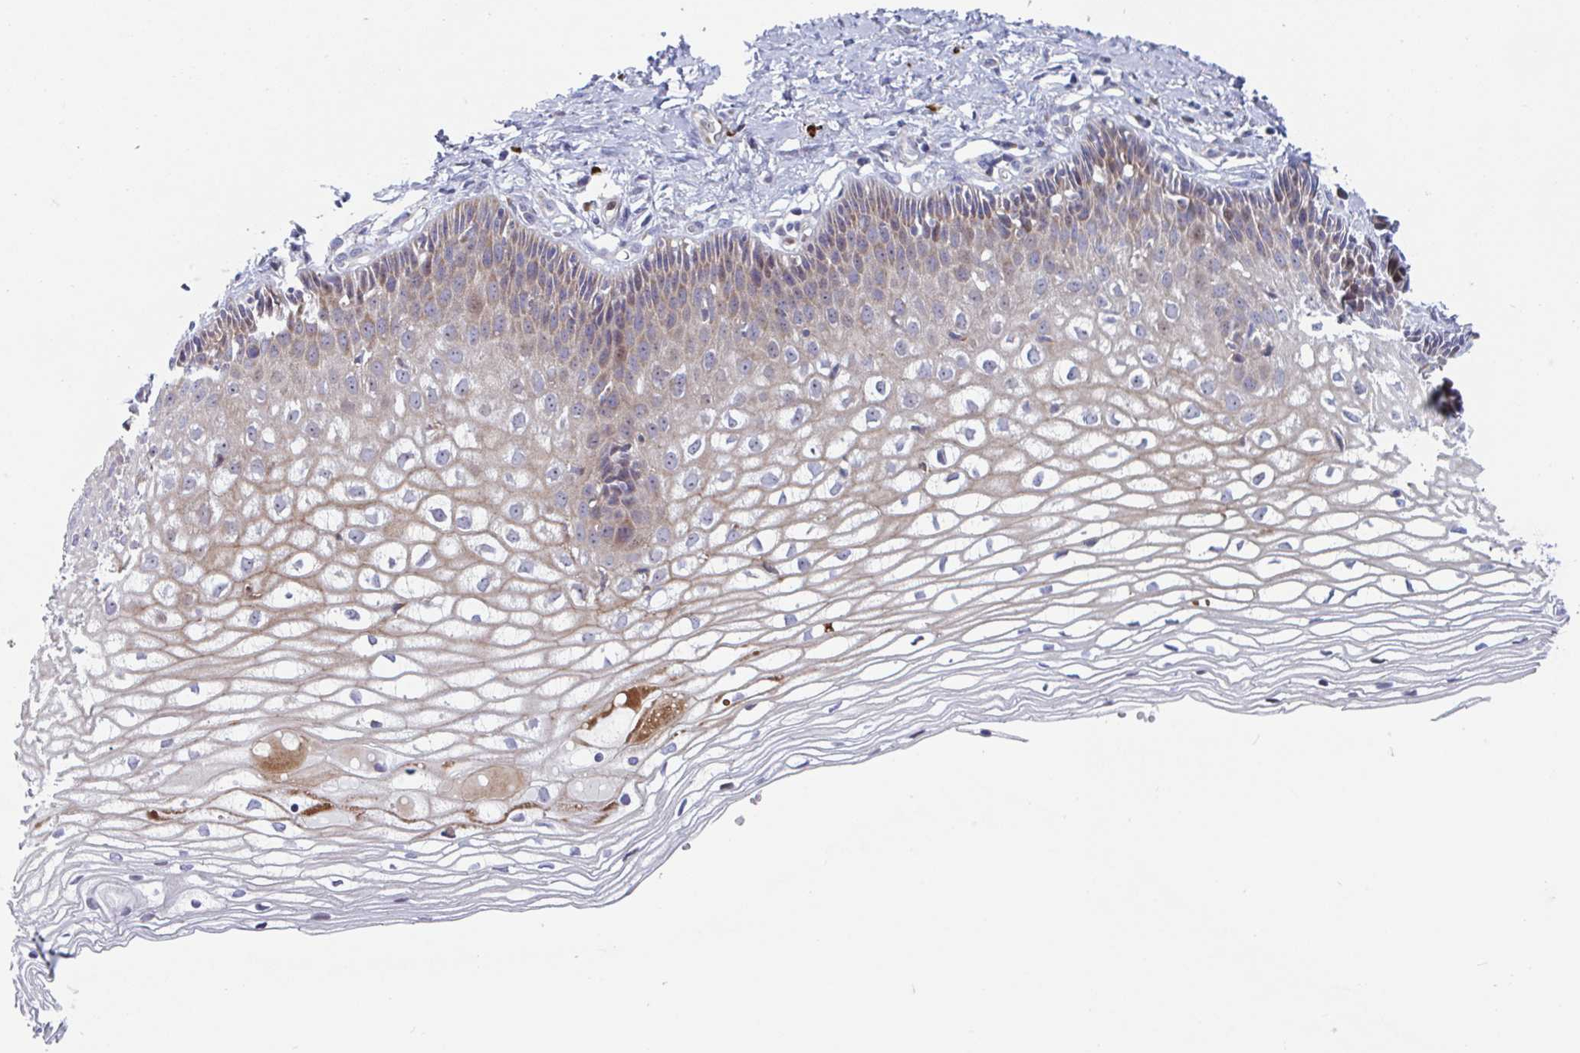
{"staining": {"intensity": "moderate", "quantity": ">75%", "location": "cytoplasmic/membranous"}, "tissue": "cervix", "cell_type": "Glandular cells", "image_type": "normal", "snomed": [{"axis": "morphology", "description": "Normal tissue, NOS"}, {"axis": "topography", "description": "Cervix"}], "caption": "Protein expression analysis of normal human cervix reveals moderate cytoplasmic/membranous positivity in approximately >75% of glandular cells. (Brightfield microscopy of DAB IHC at high magnification).", "gene": "DUXA", "patient": {"sex": "female", "age": 36}}